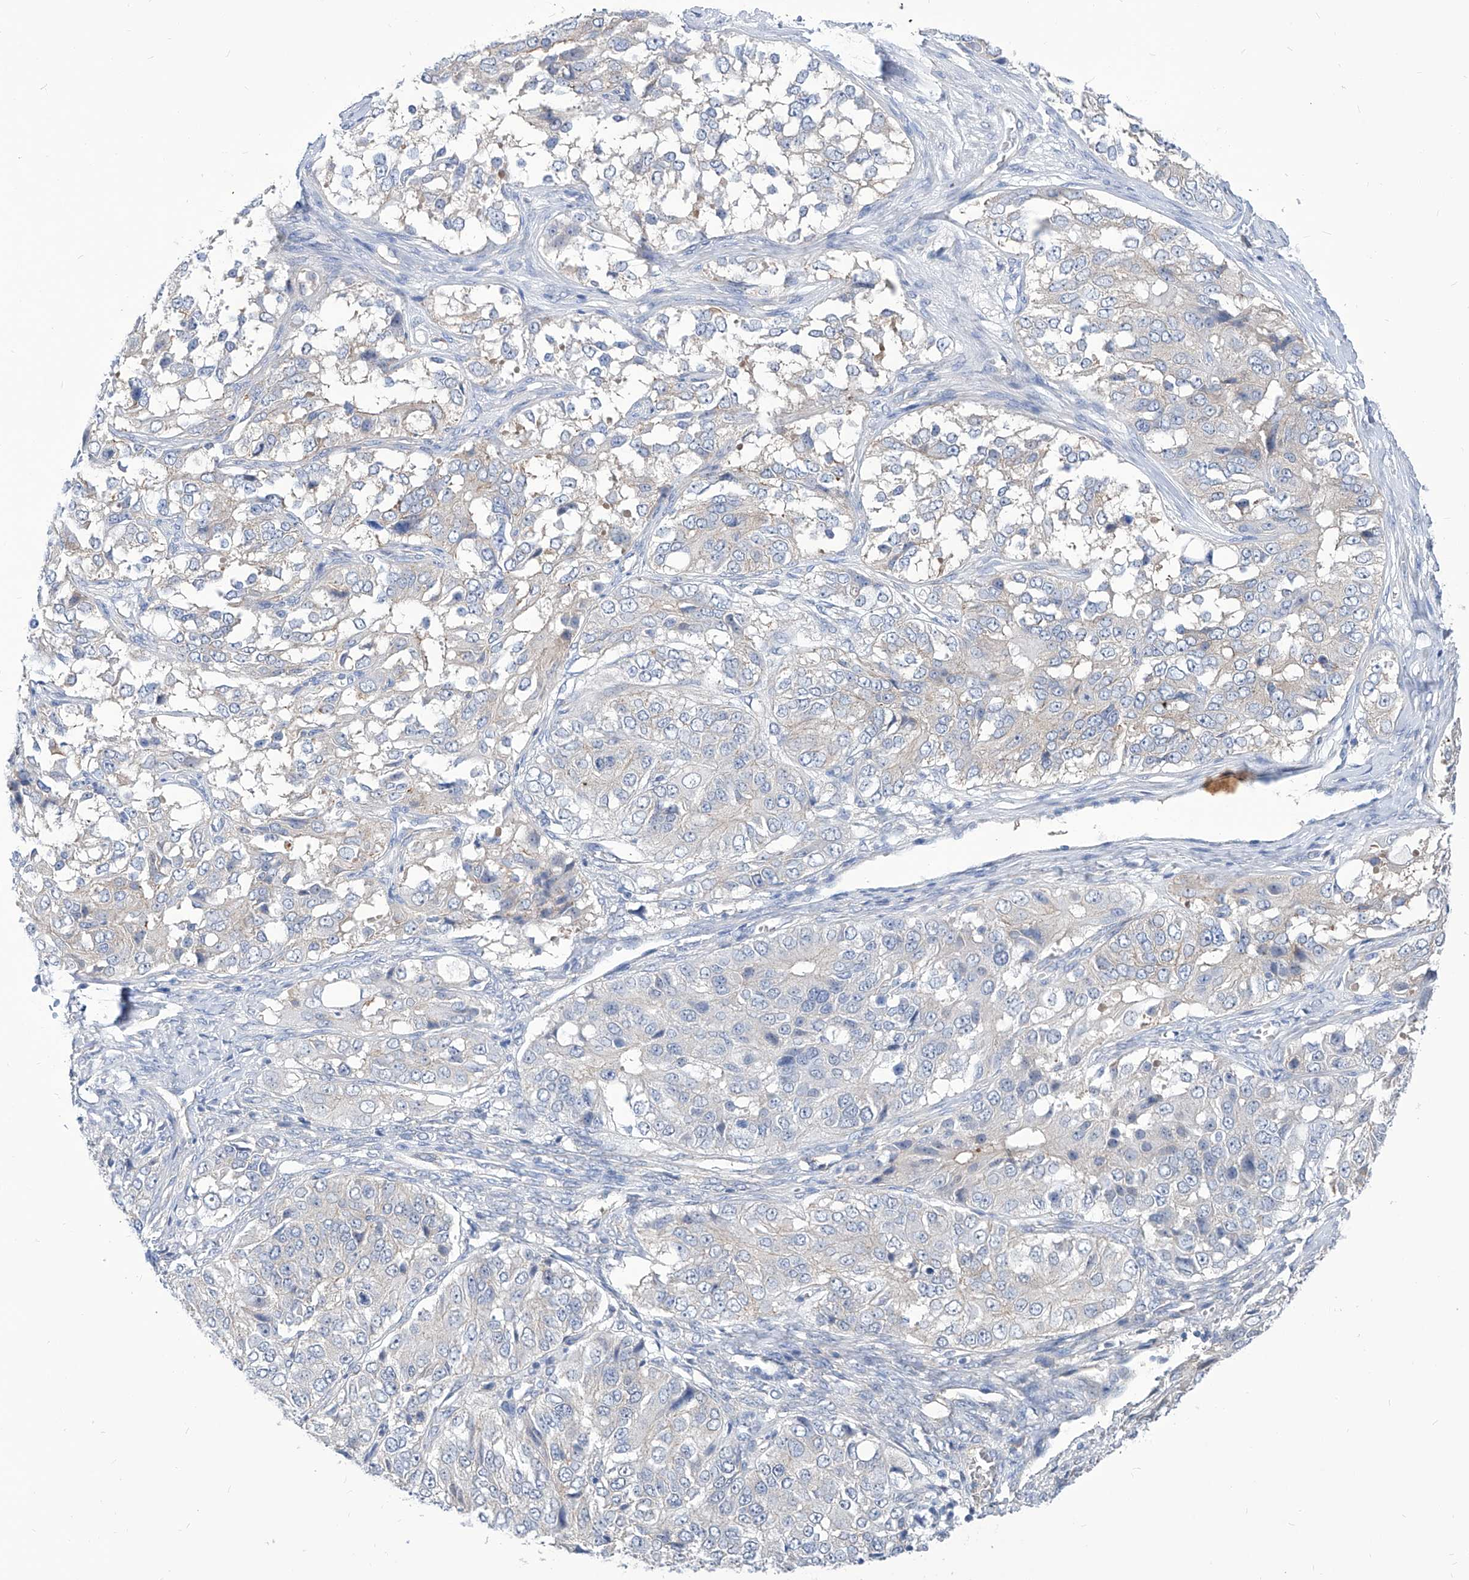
{"staining": {"intensity": "negative", "quantity": "none", "location": "none"}, "tissue": "ovarian cancer", "cell_type": "Tumor cells", "image_type": "cancer", "snomed": [{"axis": "morphology", "description": "Carcinoma, endometroid"}, {"axis": "topography", "description": "Ovary"}], "caption": "This is a image of immunohistochemistry (IHC) staining of ovarian cancer, which shows no positivity in tumor cells. The staining was performed using DAB (3,3'-diaminobenzidine) to visualize the protein expression in brown, while the nuclei were stained in blue with hematoxylin (Magnification: 20x).", "gene": "AKAP10", "patient": {"sex": "female", "age": 51}}